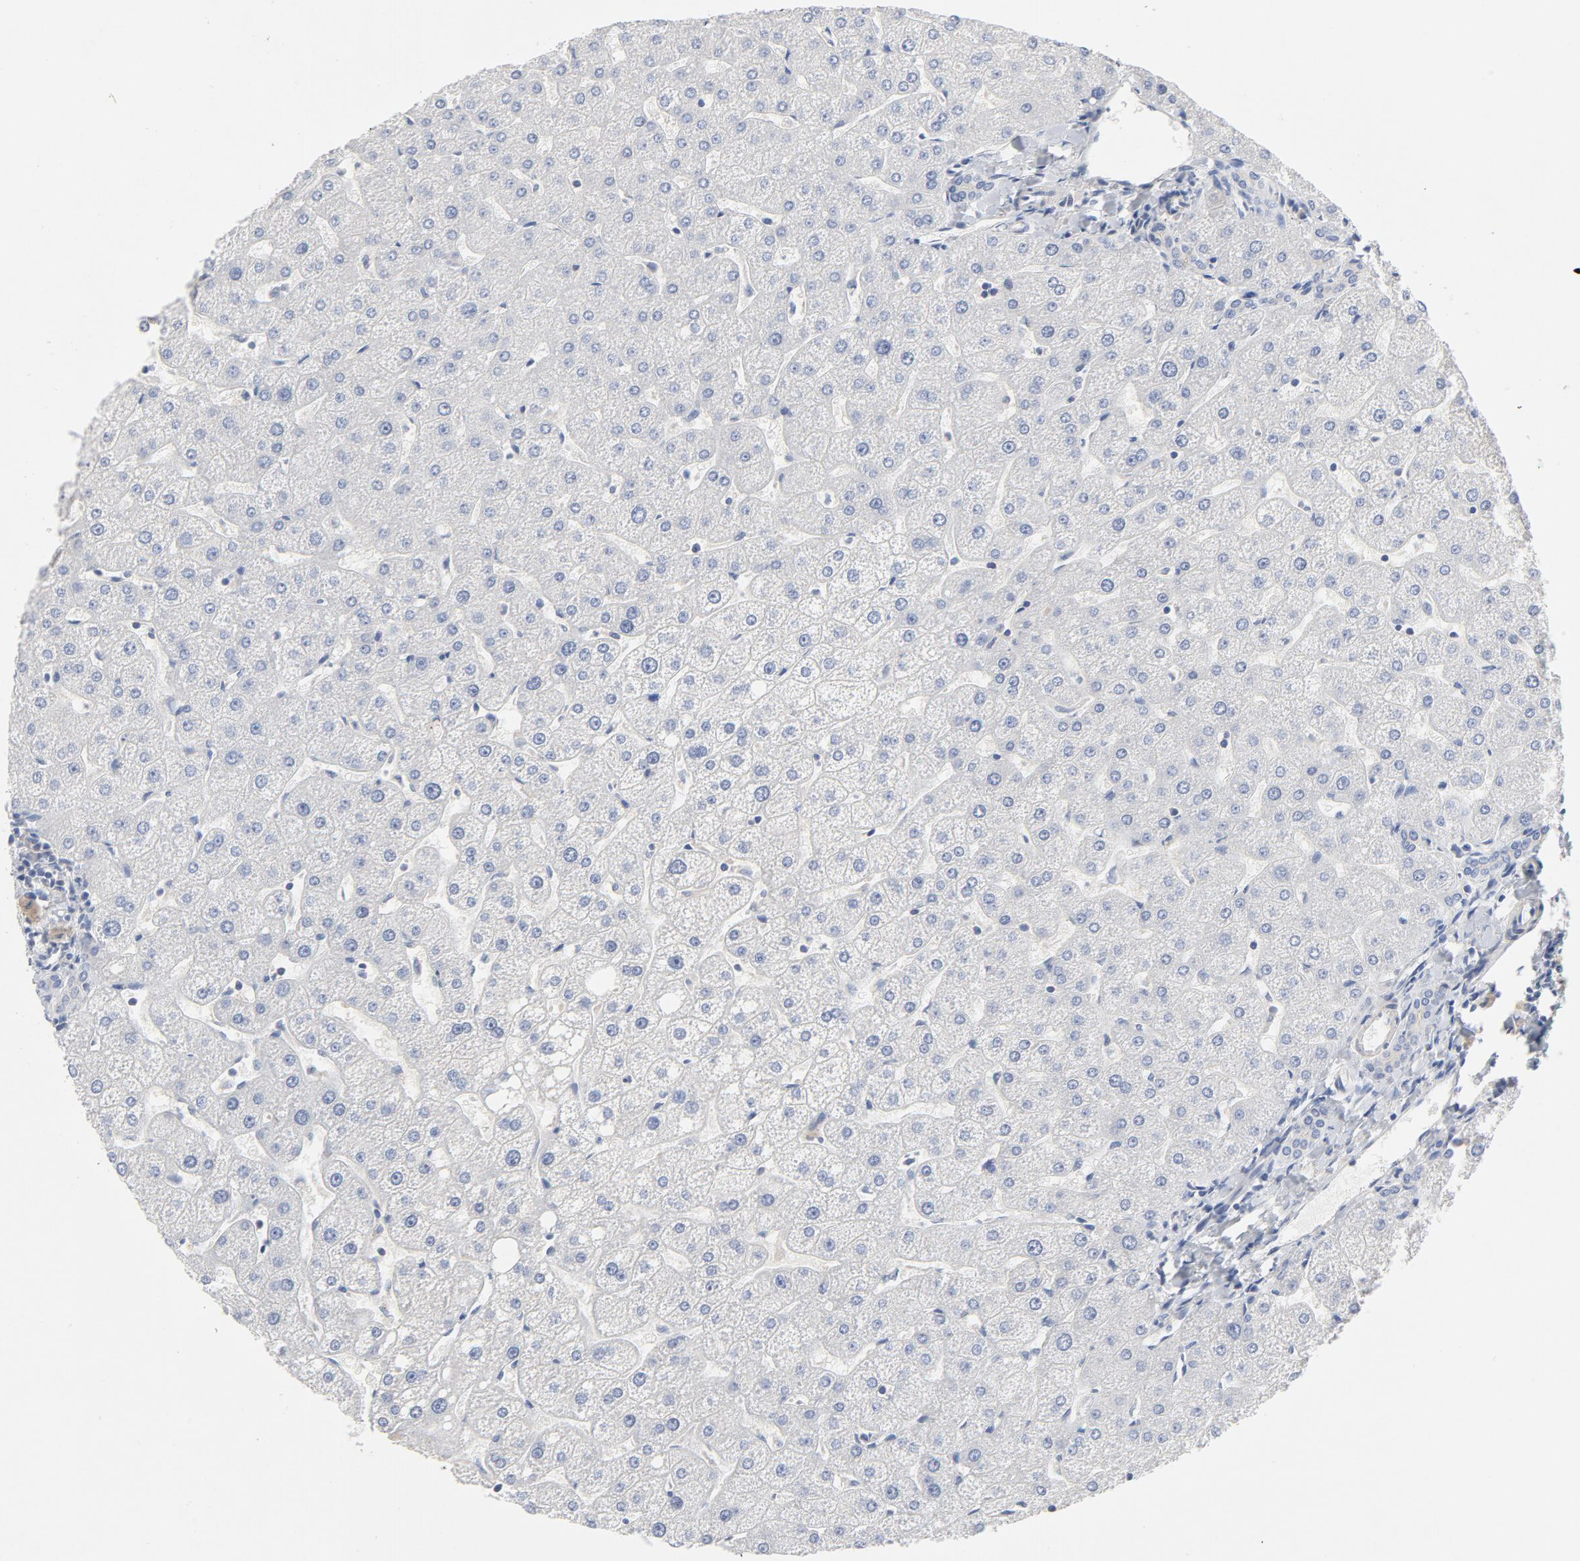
{"staining": {"intensity": "negative", "quantity": "none", "location": "none"}, "tissue": "liver", "cell_type": "Cholangiocytes", "image_type": "normal", "snomed": [{"axis": "morphology", "description": "Normal tissue, NOS"}, {"axis": "topography", "description": "Liver"}], "caption": "An IHC photomicrograph of unremarkable liver is shown. There is no staining in cholangiocytes of liver.", "gene": "ROCK1", "patient": {"sex": "male", "age": 67}}